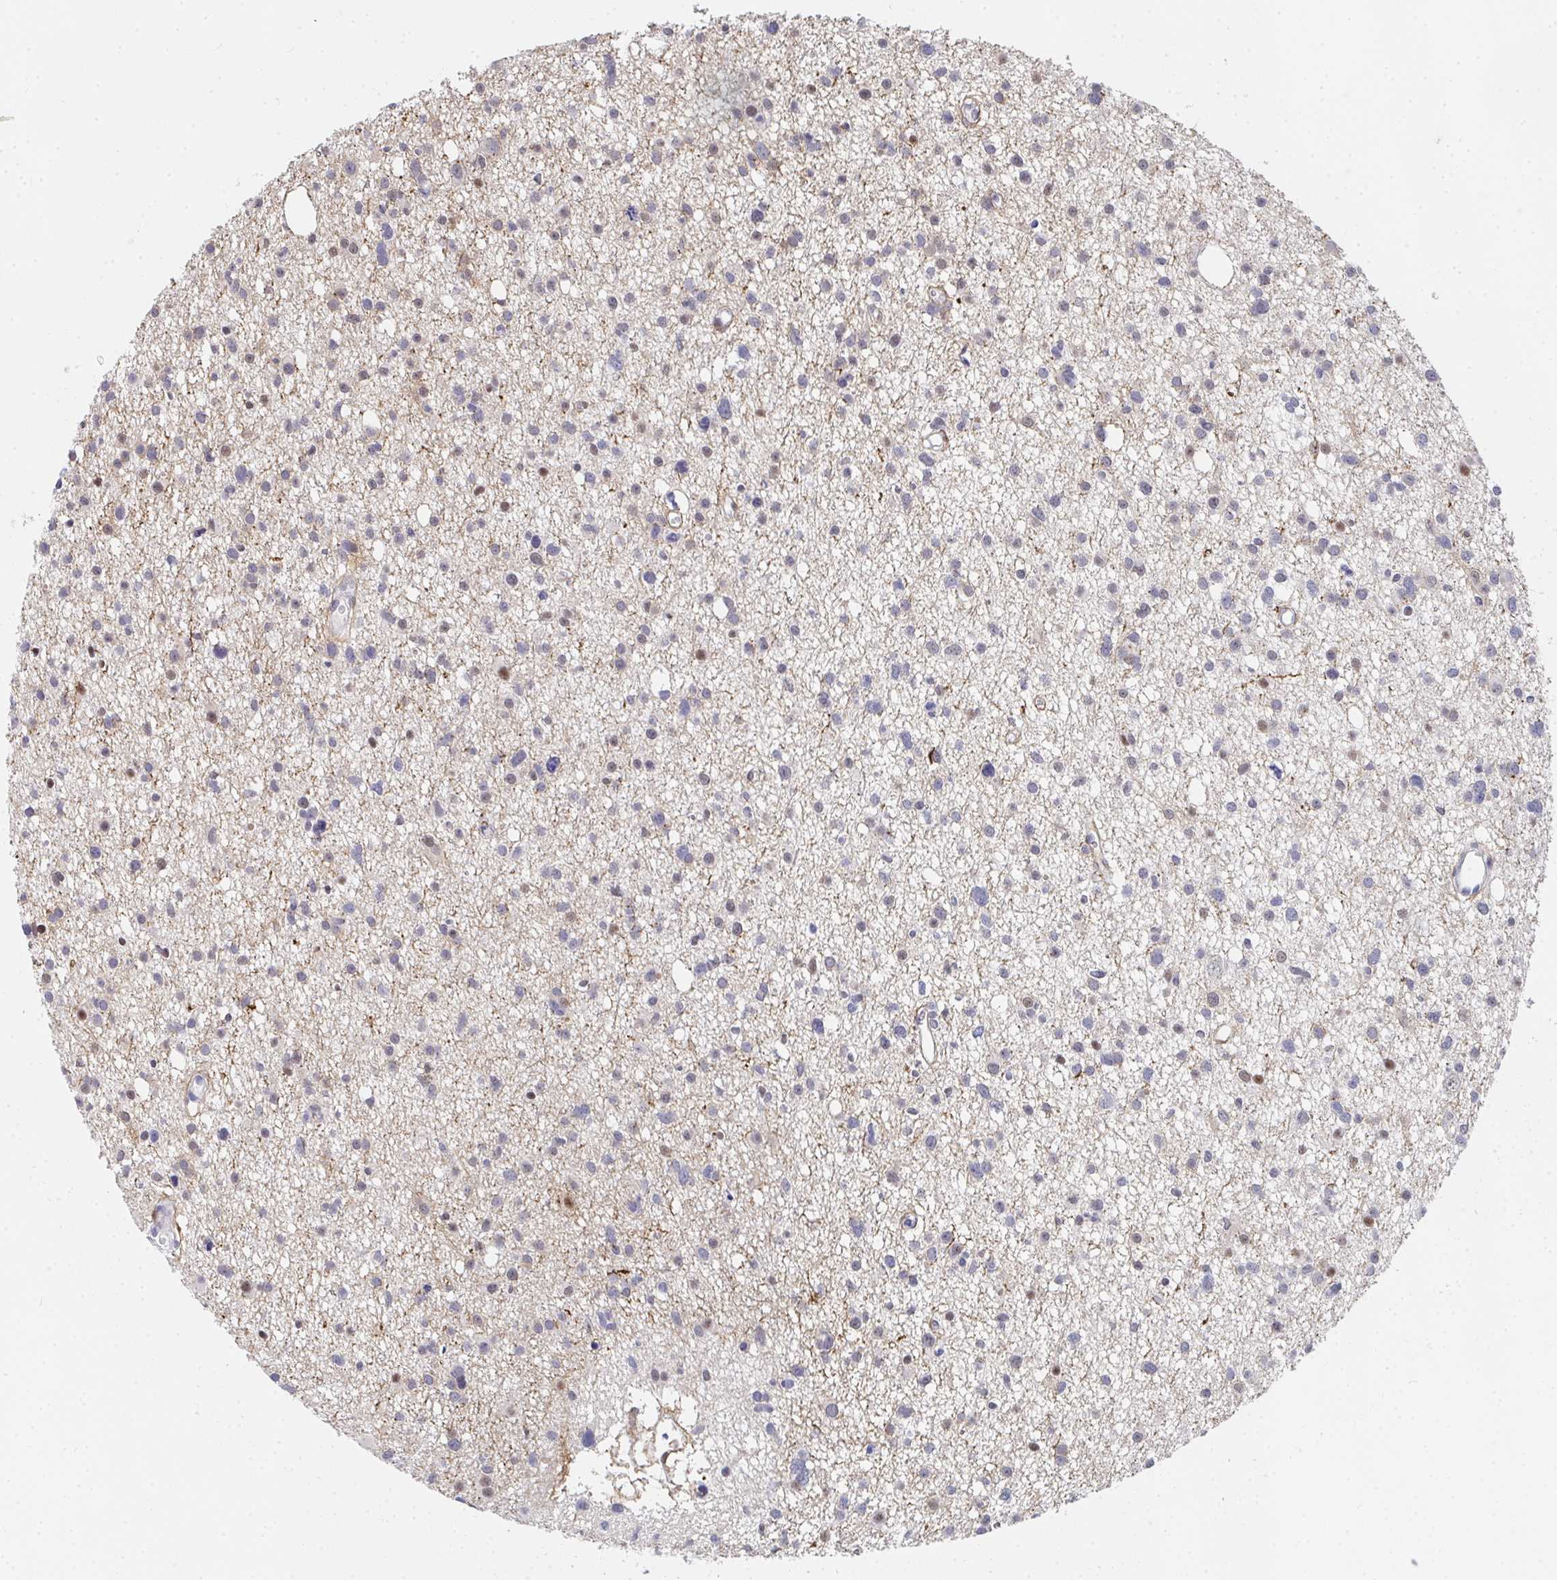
{"staining": {"intensity": "moderate", "quantity": "<25%", "location": "nuclear"}, "tissue": "glioma", "cell_type": "Tumor cells", "image_type": "cancer", "snomed": [{"axis": "morphology", "description": "Glioma, malignant, High grade"}, {"axis": "topography", "description": "Brain"}], "caption": "IHC staining of high-grade glioma (malignant), which shows low levels of moderate nuclear staining in approximately <25% of tumor cells indicating moderate nuclear protein expression. The staining was performed using DAB (3,3'-diaminobenzidine) (brown) for protein detection and nuclei were counterstained in hematoxylin (blue).", "gene": "ZIC3", "patient": {"sex": "male", "age": 23}}